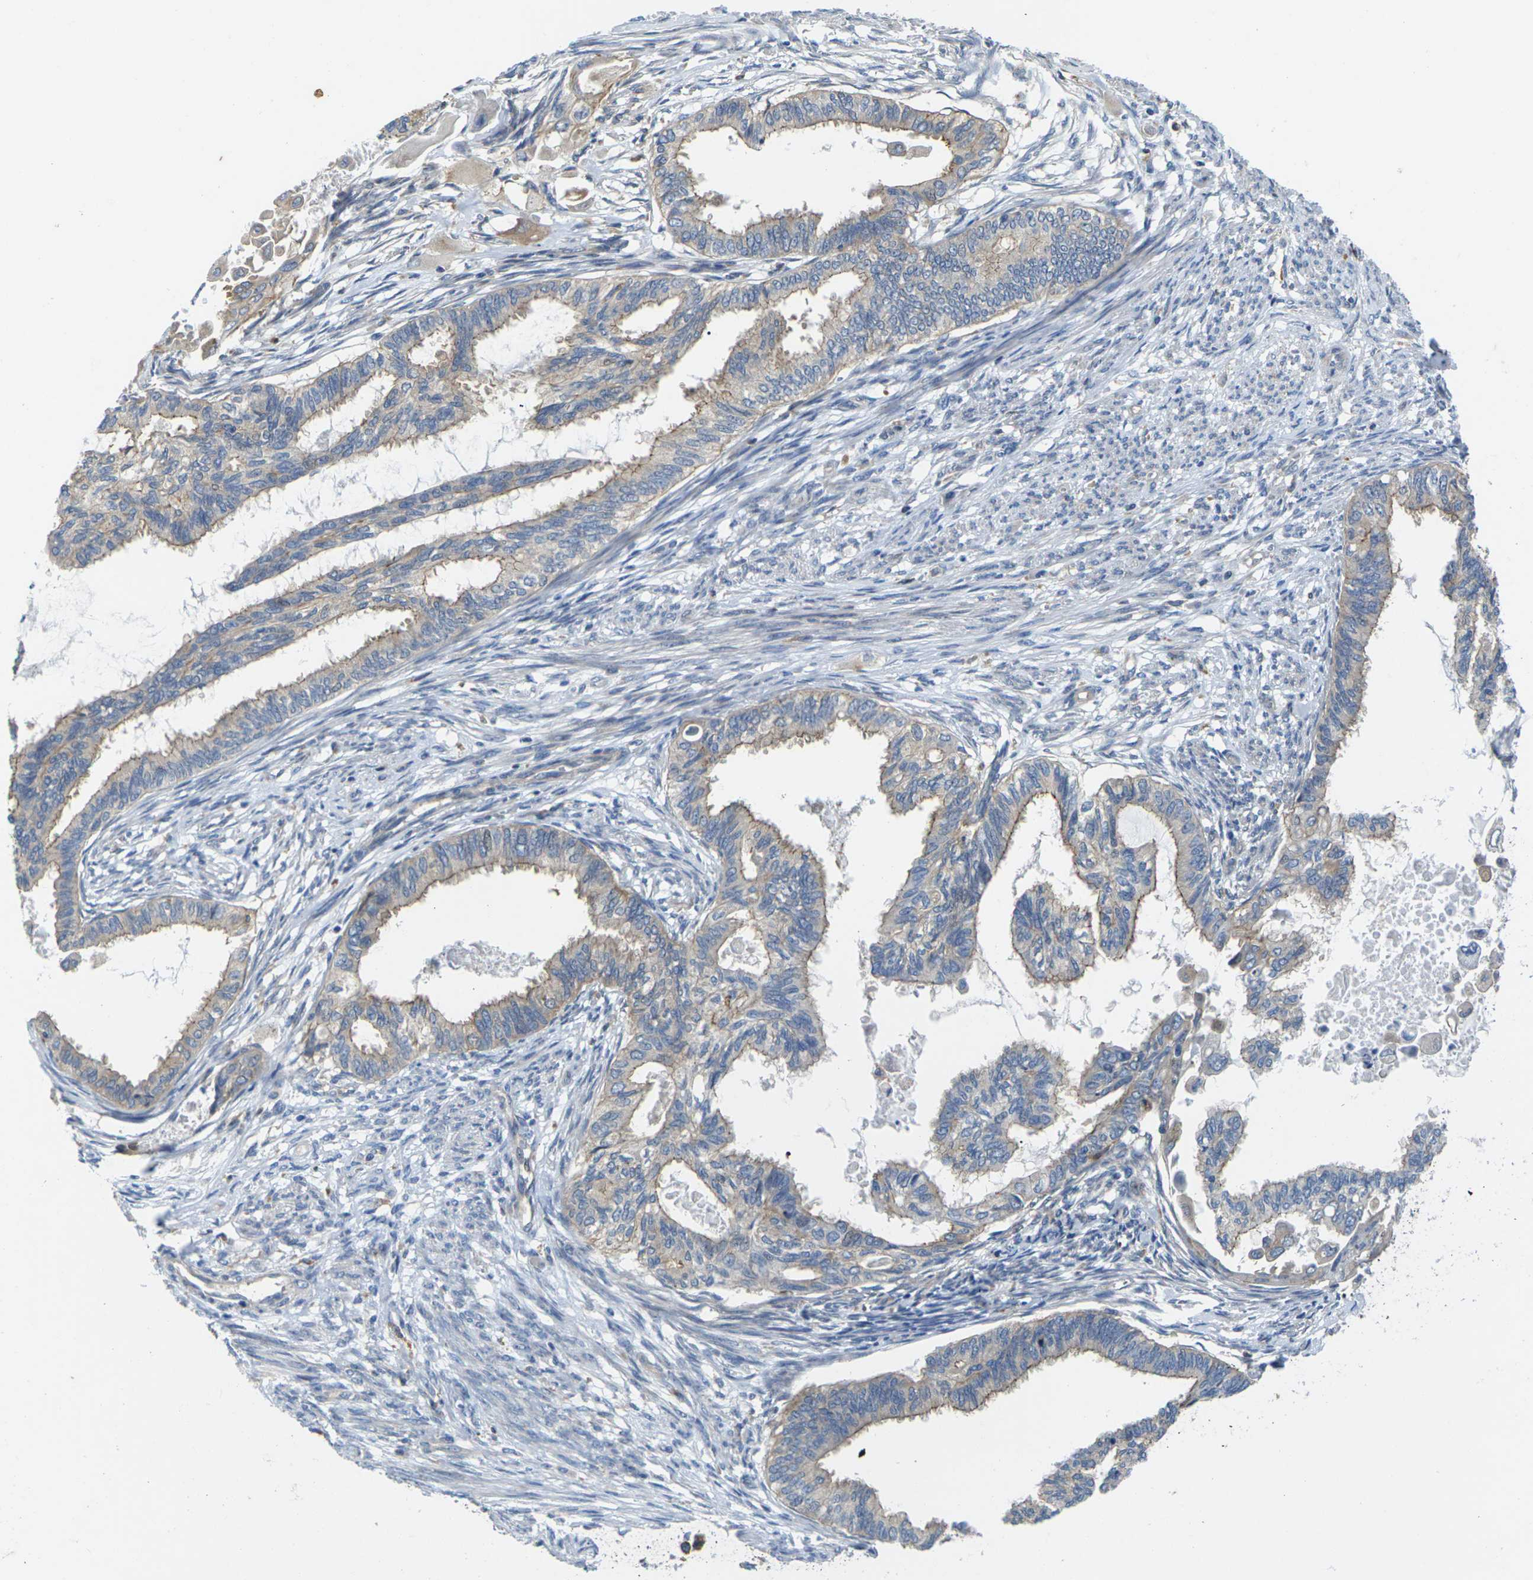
{"staining": {"intensity": "weak", "quantity": ">75%", "location": "cytoplasmic/membranous"}, "tissue": "cervical cancer", "cell_type": "Tumor cells", "image_type": "cancer", "snomed": [{"axis": "morphology", "description": "Normal tissue, NOS"}, {"axis": "morphology", "description": "Adenocarcinoma, NOS"}, {"axis": "topography", "description": "Cervix"}, {"axis": "topography", "description": "Endometrium"}], "caption": "Weak cytoplasmic/membranous expression for a protein is present in approximately >75% of tumor cells of cervical cancer using immunohistochemistry (IHC).", "gene": "SCNN1A", "patient": {"sex": "female", "age": 86}}